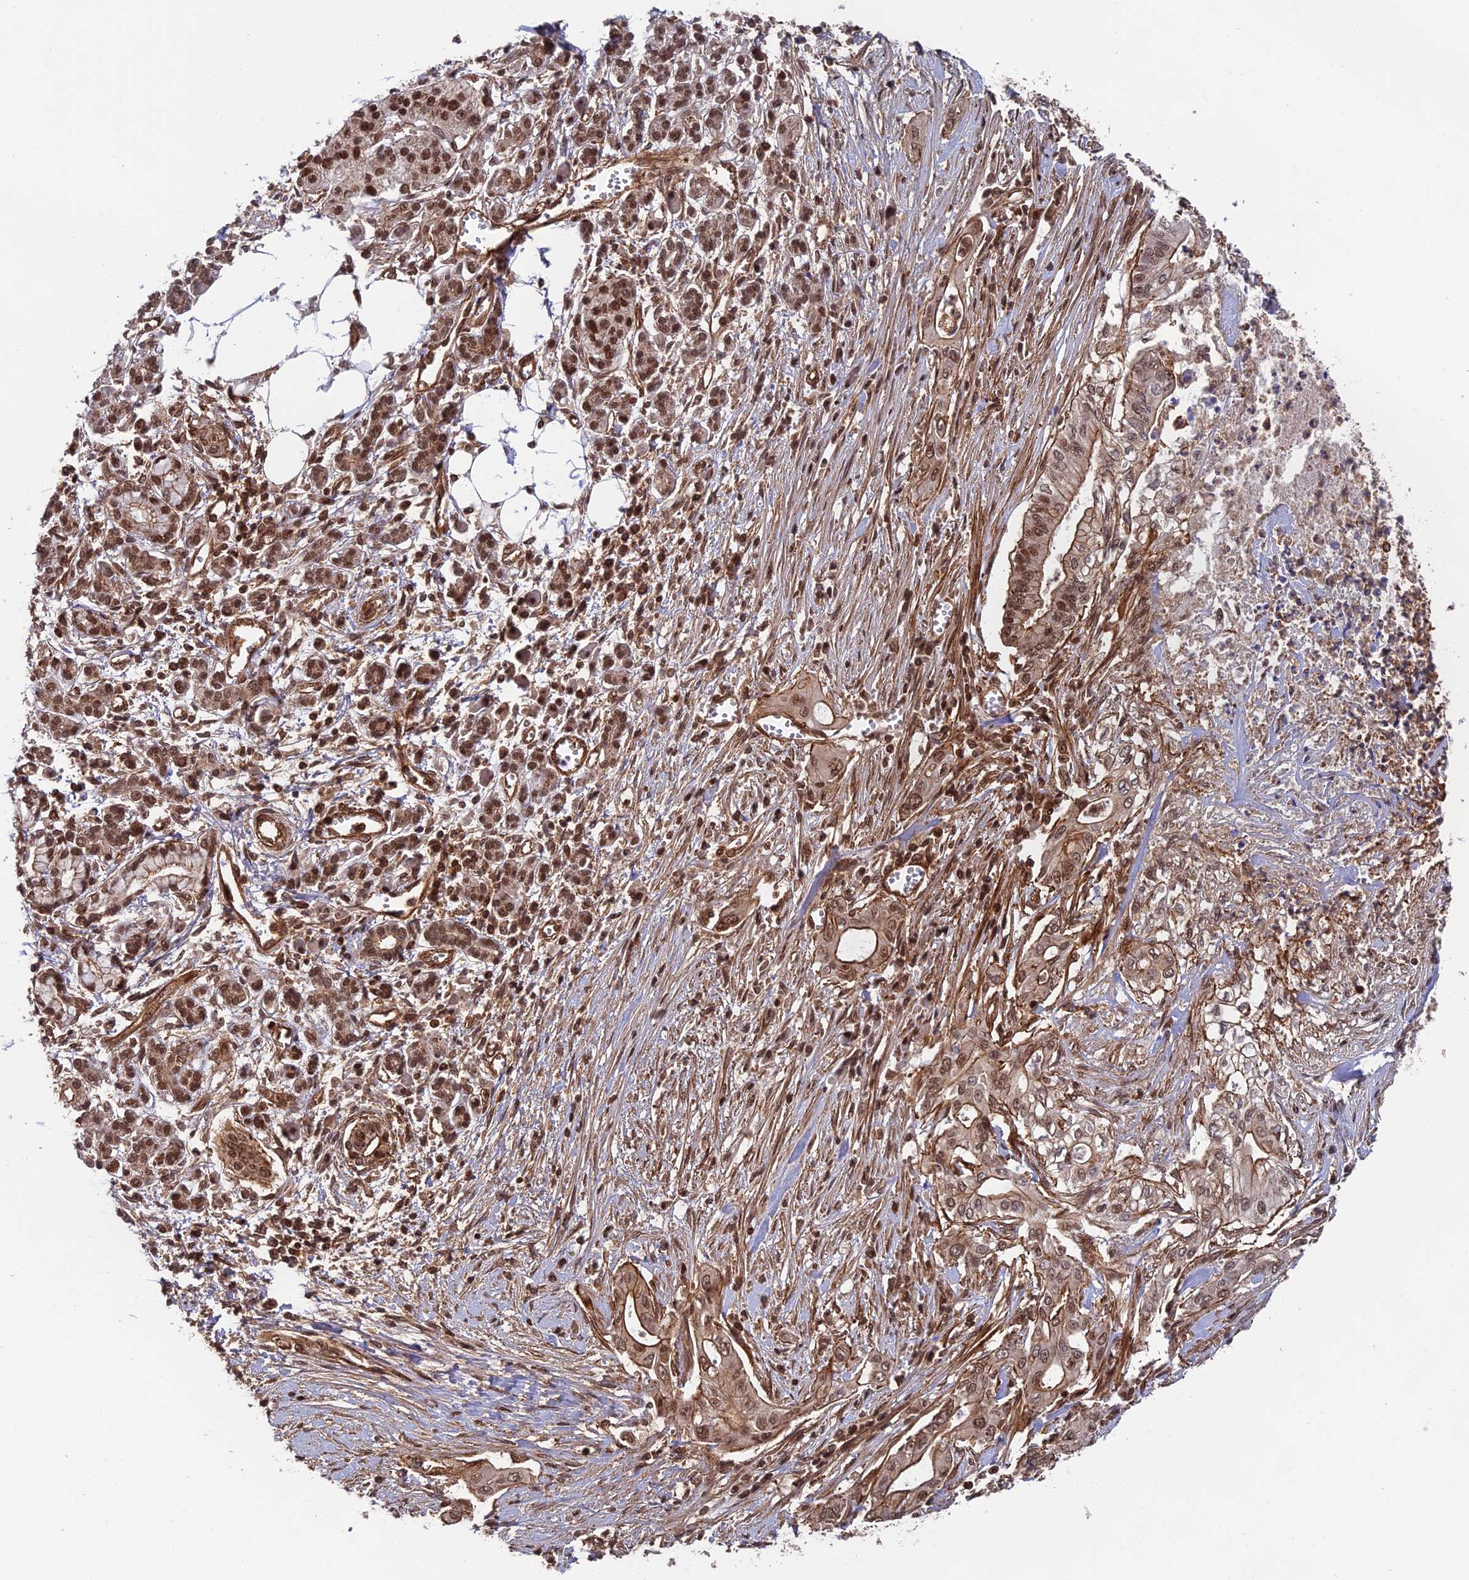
{"staining": {"intensity": "moderate", "quantity": ">75%", "location": "cytoplasmic/membranous,nuclear"}, "tissue": "pancreatic cancer", "cell_type": "Tumor cells", "image_type": "cancer", "snomed": [{"axis": "morphology", "description": "Adenocarcinoma, NOS"}, {"axis": "topography", "description": "Pancreas"}], "caption": "Protein analysis of pancreatic adenocarcinoma tissue demonstrates moderate cytoplasmic/membranous and nuclear expression in about >75% of tumor cells.", "gene": "OSBPL1A", "patient": {"sex": "male", "age": 58}}